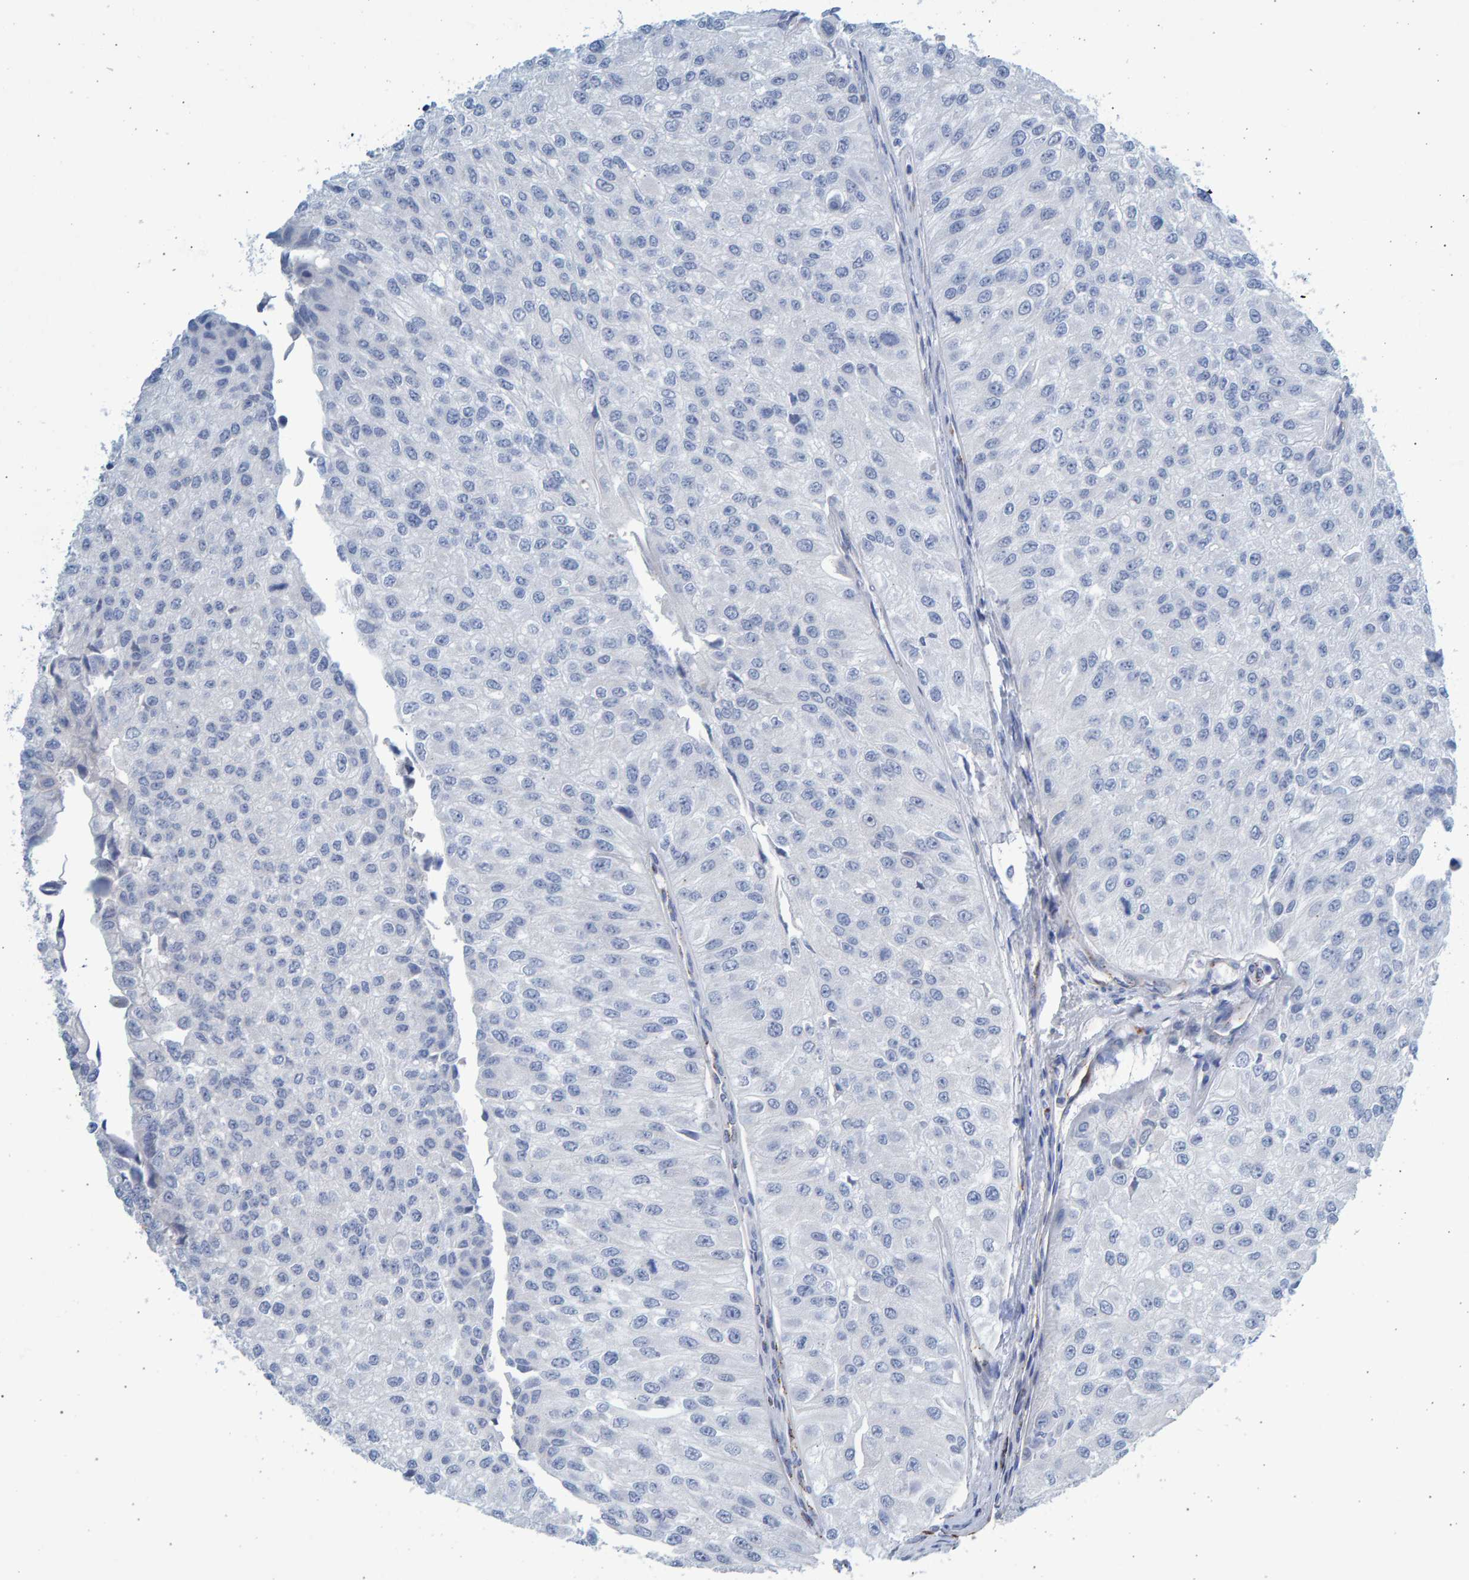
{"staining": {"intensity": "negative", "quantity": "none", "location": "none"}, "tissue": "urothelial cancer", "cell_type": "Tumor cells", "image_type": "cancer", "snomed": [{"axis": "morphology", "description": "Urothelial carcinoma, High grade"}, {"axis": "topography", "description": "Kidney"}, {"axis": "topography", "description": "Urinary bladder"}], "caption": "An immunohistochemistry histopathology image of high-grade urothelial carcinoma is shown. There is no staining in tumor cells of high-grade urothelial carcinoma.", "gene": "SLC34A3", "patient": {"sex": "male", "age": 77}}